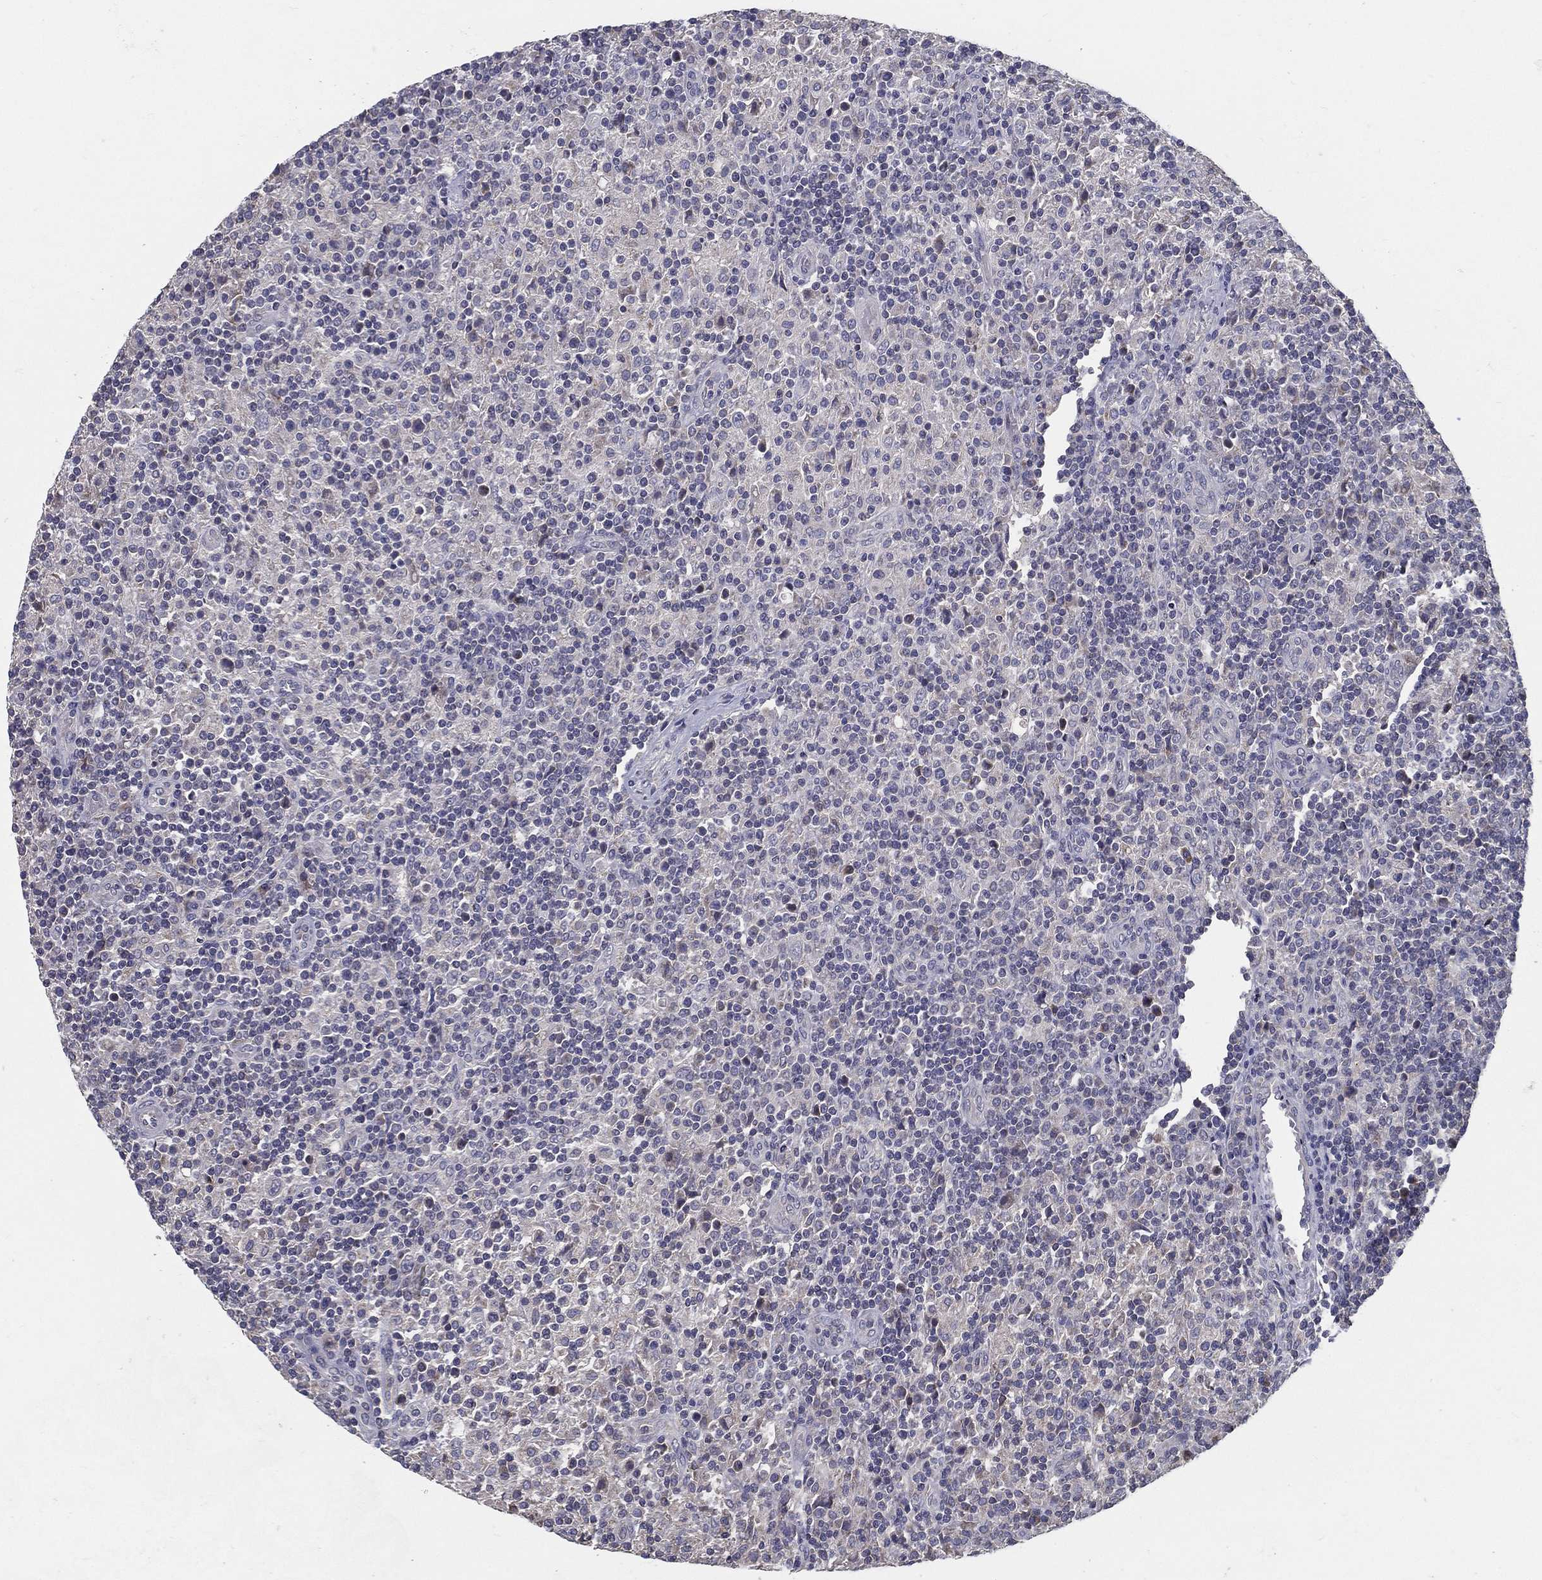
{"staining": {"intensity": "negative", "quantity": "none", "location": "none"}, "tissue": "lymphoma", "cell_type": "Tumor cells", "image_type": "cancer", "snomed": [{"axis": "morphology", "description": "Hodgkin's disease, NOS"}, {"axis": "topography", "description": "Lymph node"}], "caption": "Tumor cells are negative for brown protein staining in lymphoma.", "gene": "PCSK1", "patient": {"sex": "male", "age": 70}}